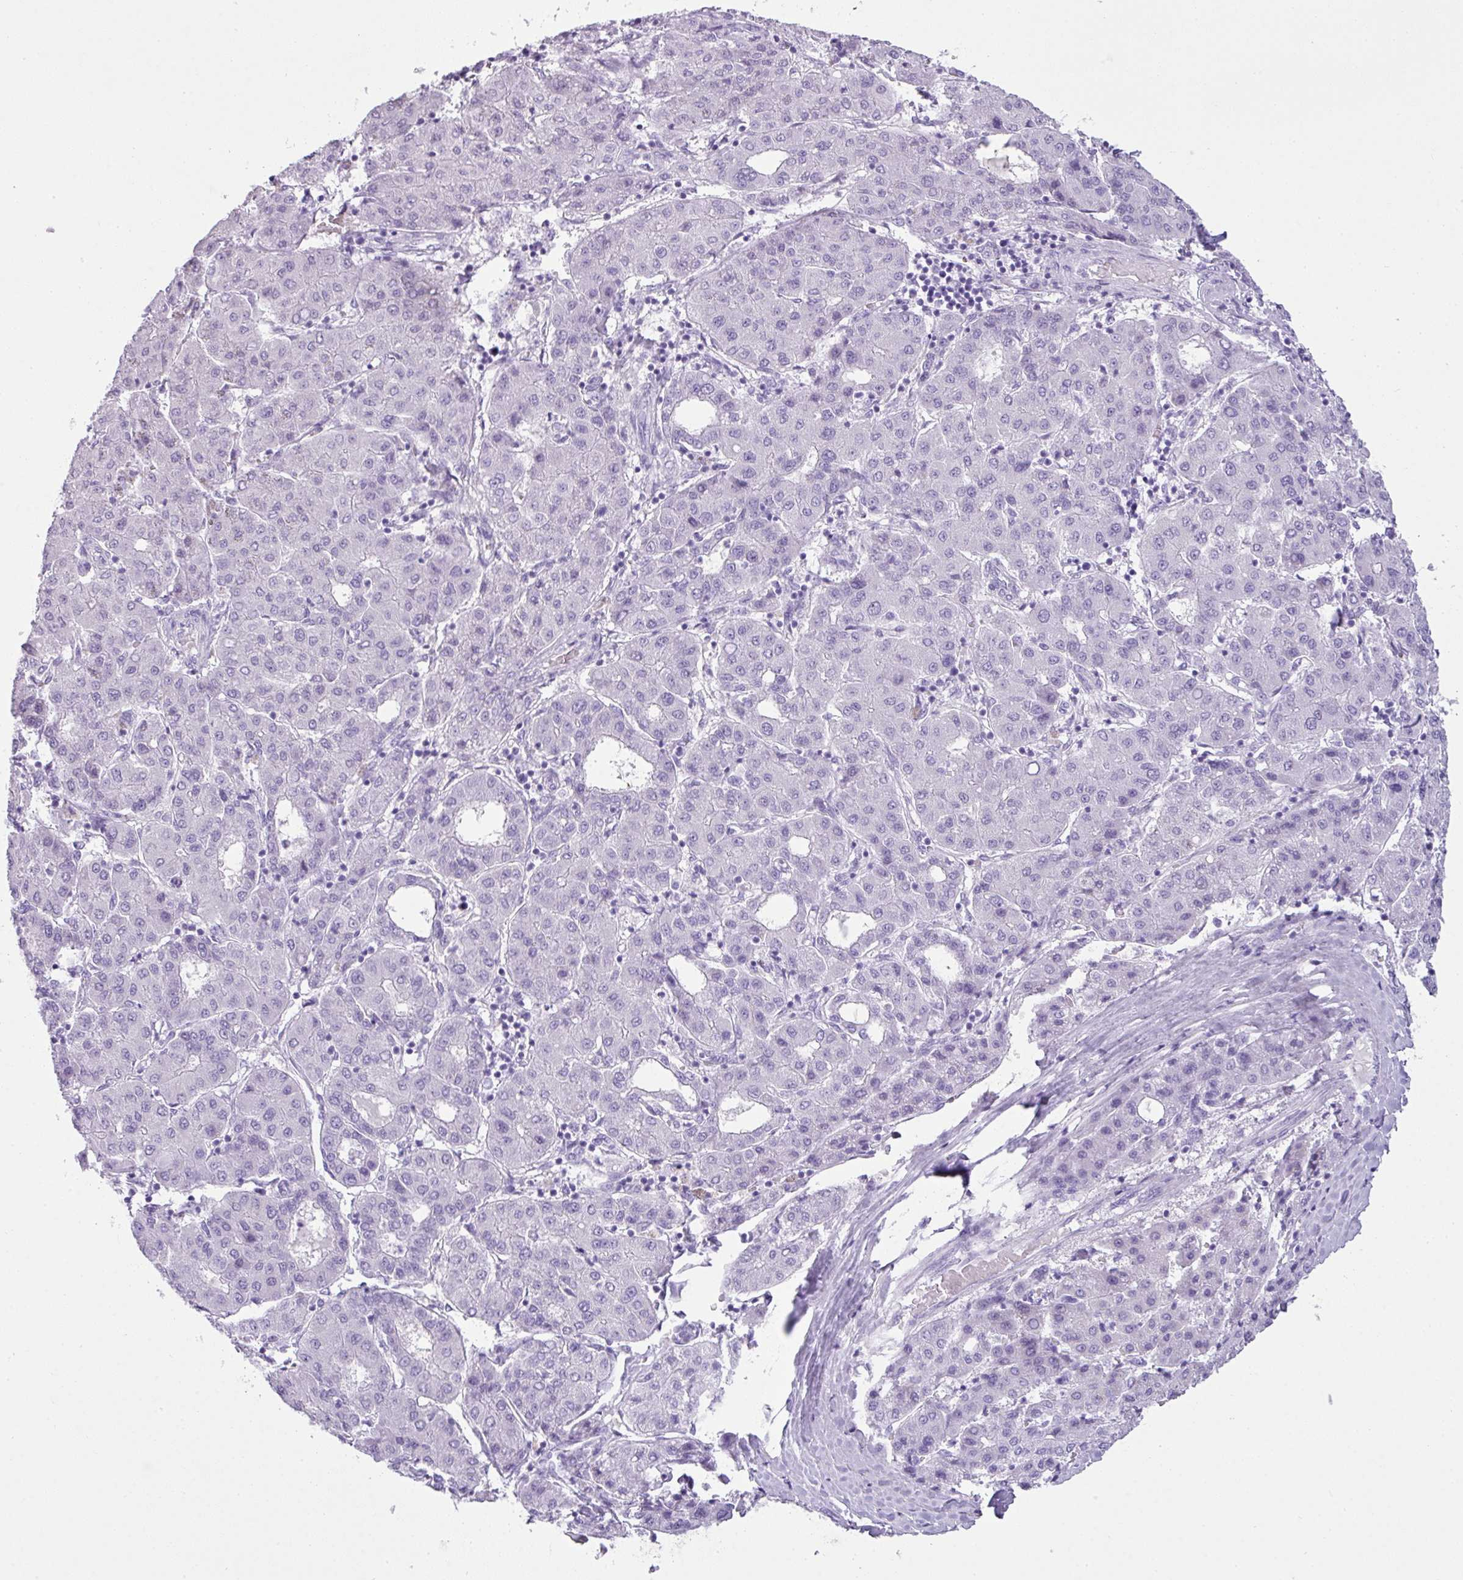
{"staining": {"intensity": "negative", "quantity": "none", "location": "none"}, "tissue": "liver cancer", "cell_type": "Tumor cells", "image_type": "cancer", "snomed": [{"axis": "morphology", "description": "Carcinoma, Hepatocellular, NOS"}, {"axis": "topography", "description": "Liver"}], "caption": "This is an immunohistochemistry (IHC) image of human liver cancer (hepatocellular carcinoma). There is no positivity in tumor cells.", "gene": "TNP1", "patient": {"sex": "male", "age": 65}}